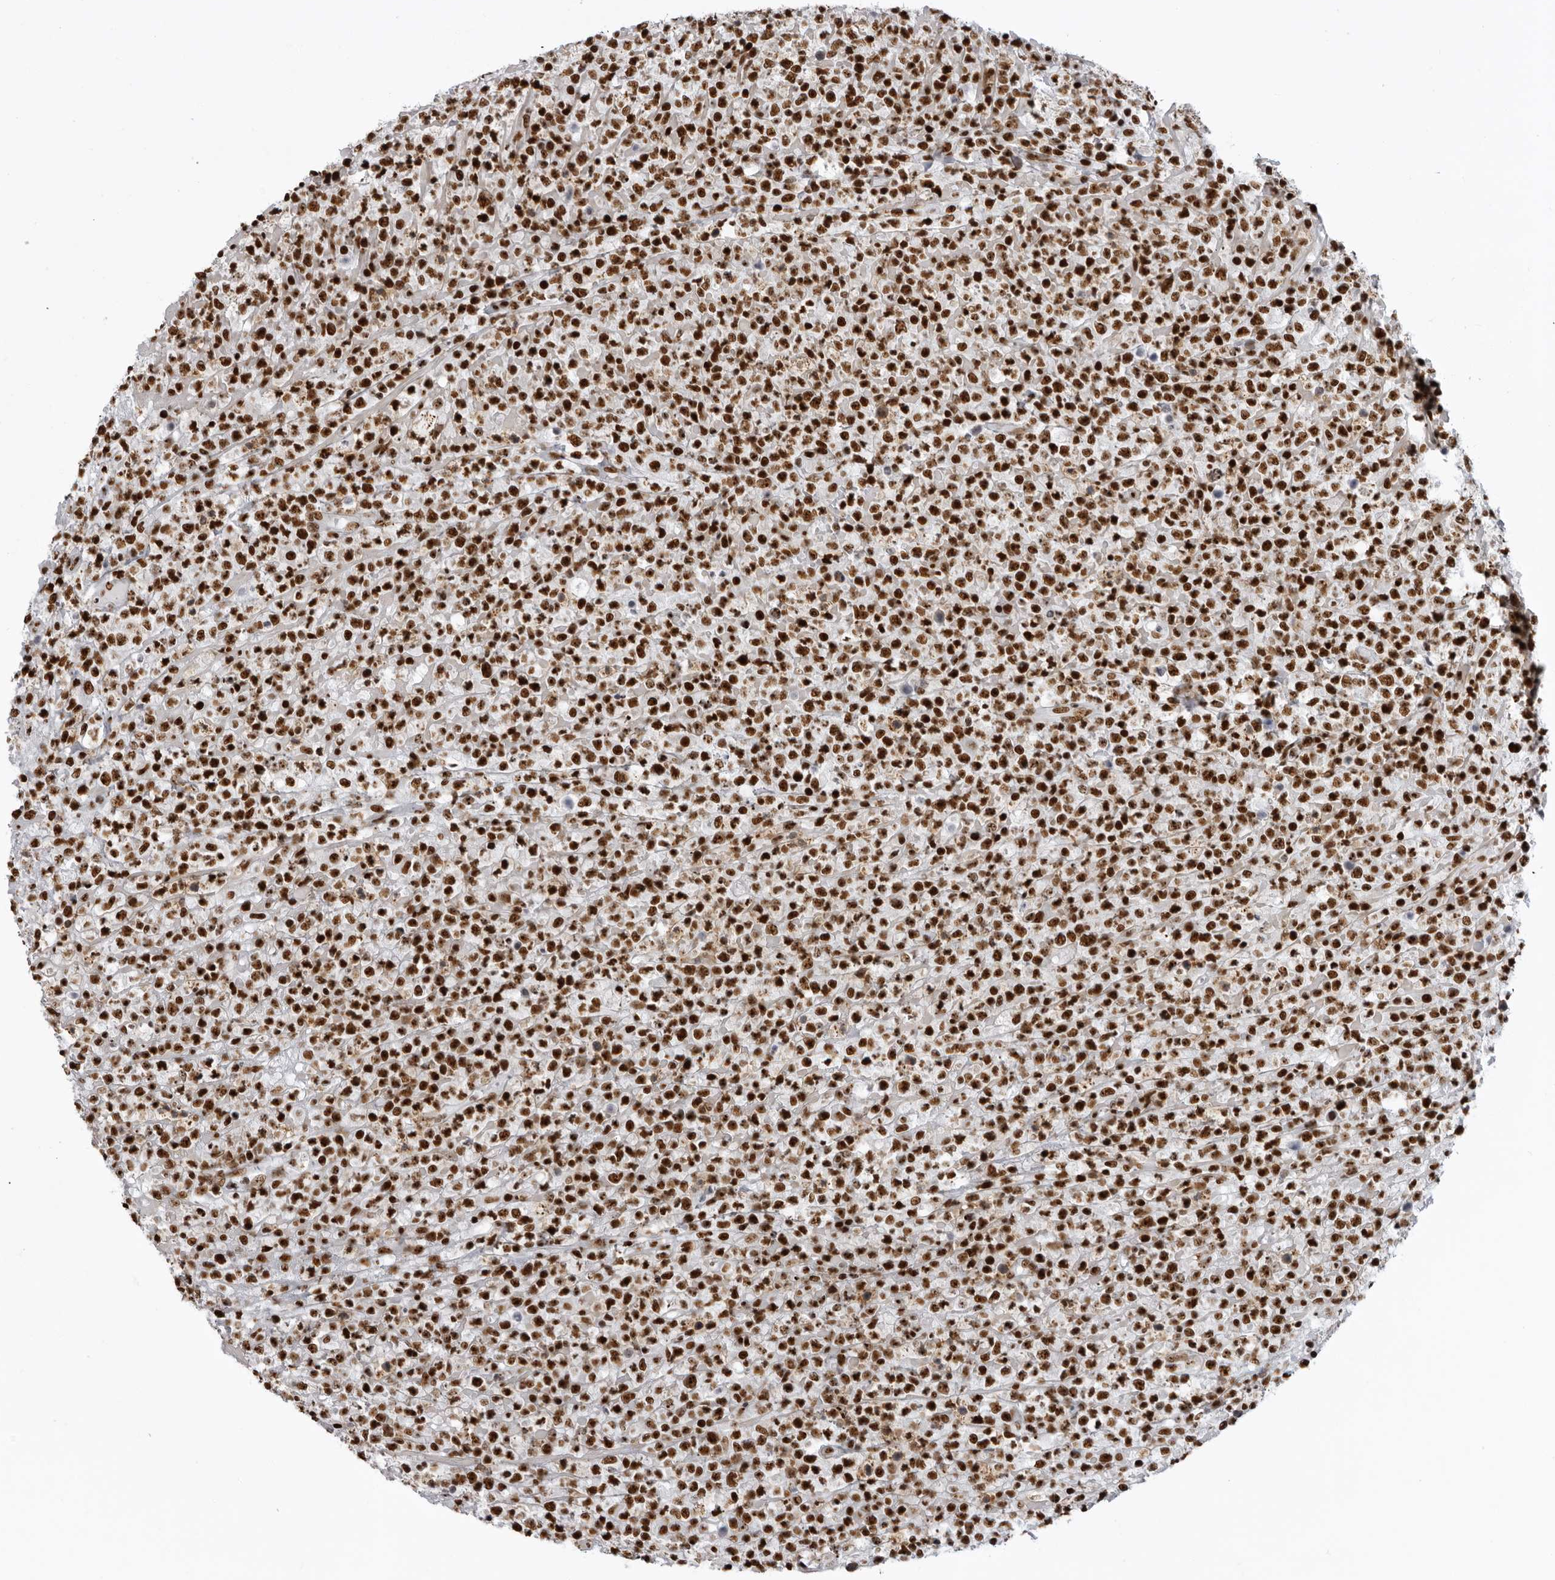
{"staining": {"intensity": "strong", "quantity": ">75%", "location": "nuclear"}, "tissue": "lymphoma", "cell_type": "Tumor cells", "image_type": "cancer", "snomed": [{"axis": "morphology", "description": "Malignant lymphoma, non-Hodgkin's type, High grade"}, {"axis": "topography", "description": "Colon"}], "caption": "This histopathology image reveals malignant lymphoma, non-Hodgkin's type (high-grade) stained with immunohistochemistry (IHC) to label a protein in brown. The nuclear of tumor cells show strong positivity for the protein. Nuclei are counter-stained blue.", "gene": "DHX9", "patient": {"sex": "female", "age": 53}}